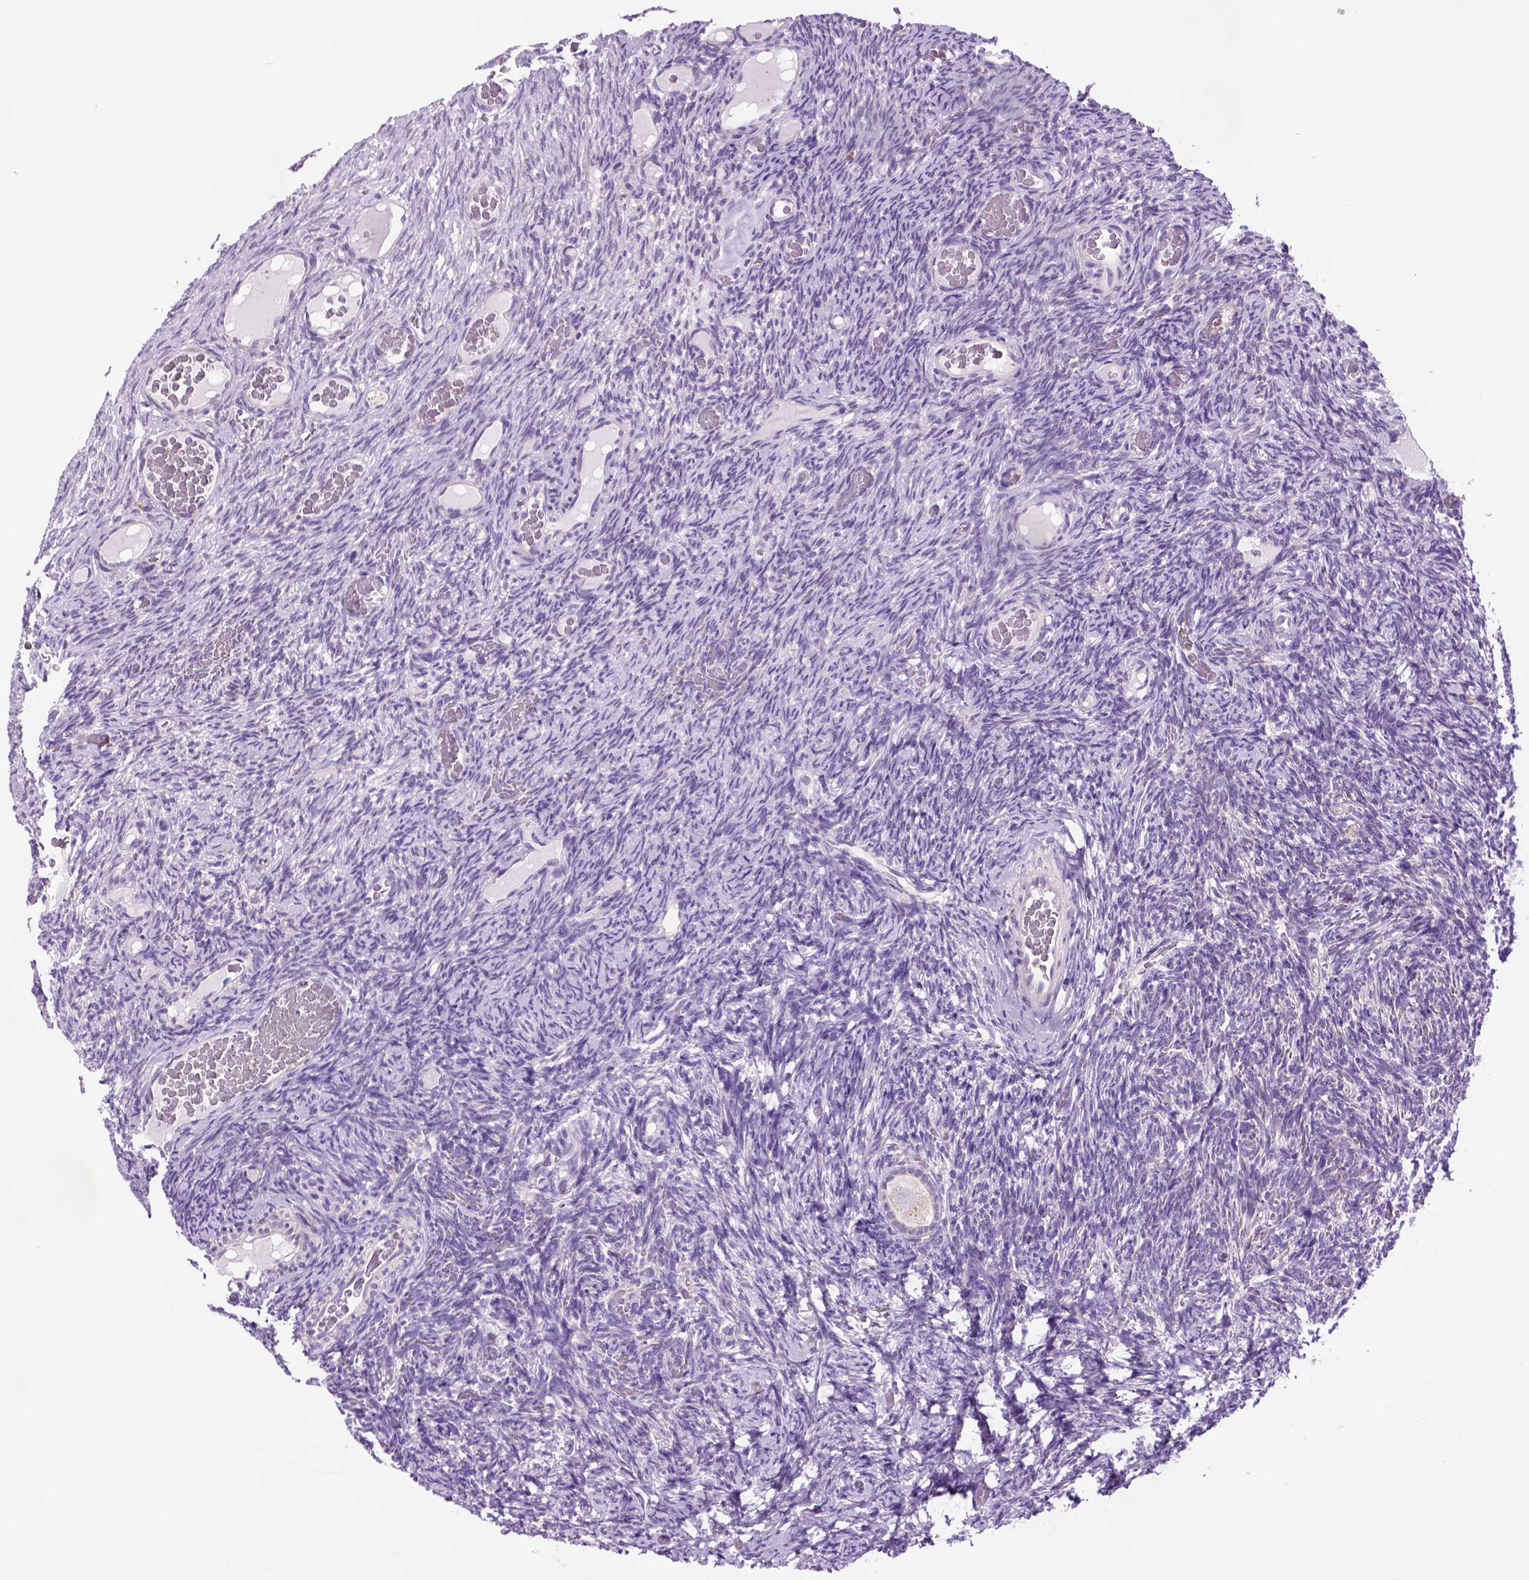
{"staining": {"intensity": "negative", "quantity": "none", "location": "none"}, "tissue": "ovary", "cell_type": "Follicle cells", "image_type": "normal", "snomed": [{"axis": "morphology", "description": "Normal tissue, NOS"}, {"axis": "topography", "description": "Ovary"}], "caption": "An immunohistochemistry image of unremarkable ovary is shown. There is no staining in follicle cells of ovary.", "gene": "PIAS3", "patient": {"sex": "female", "age": 34}}